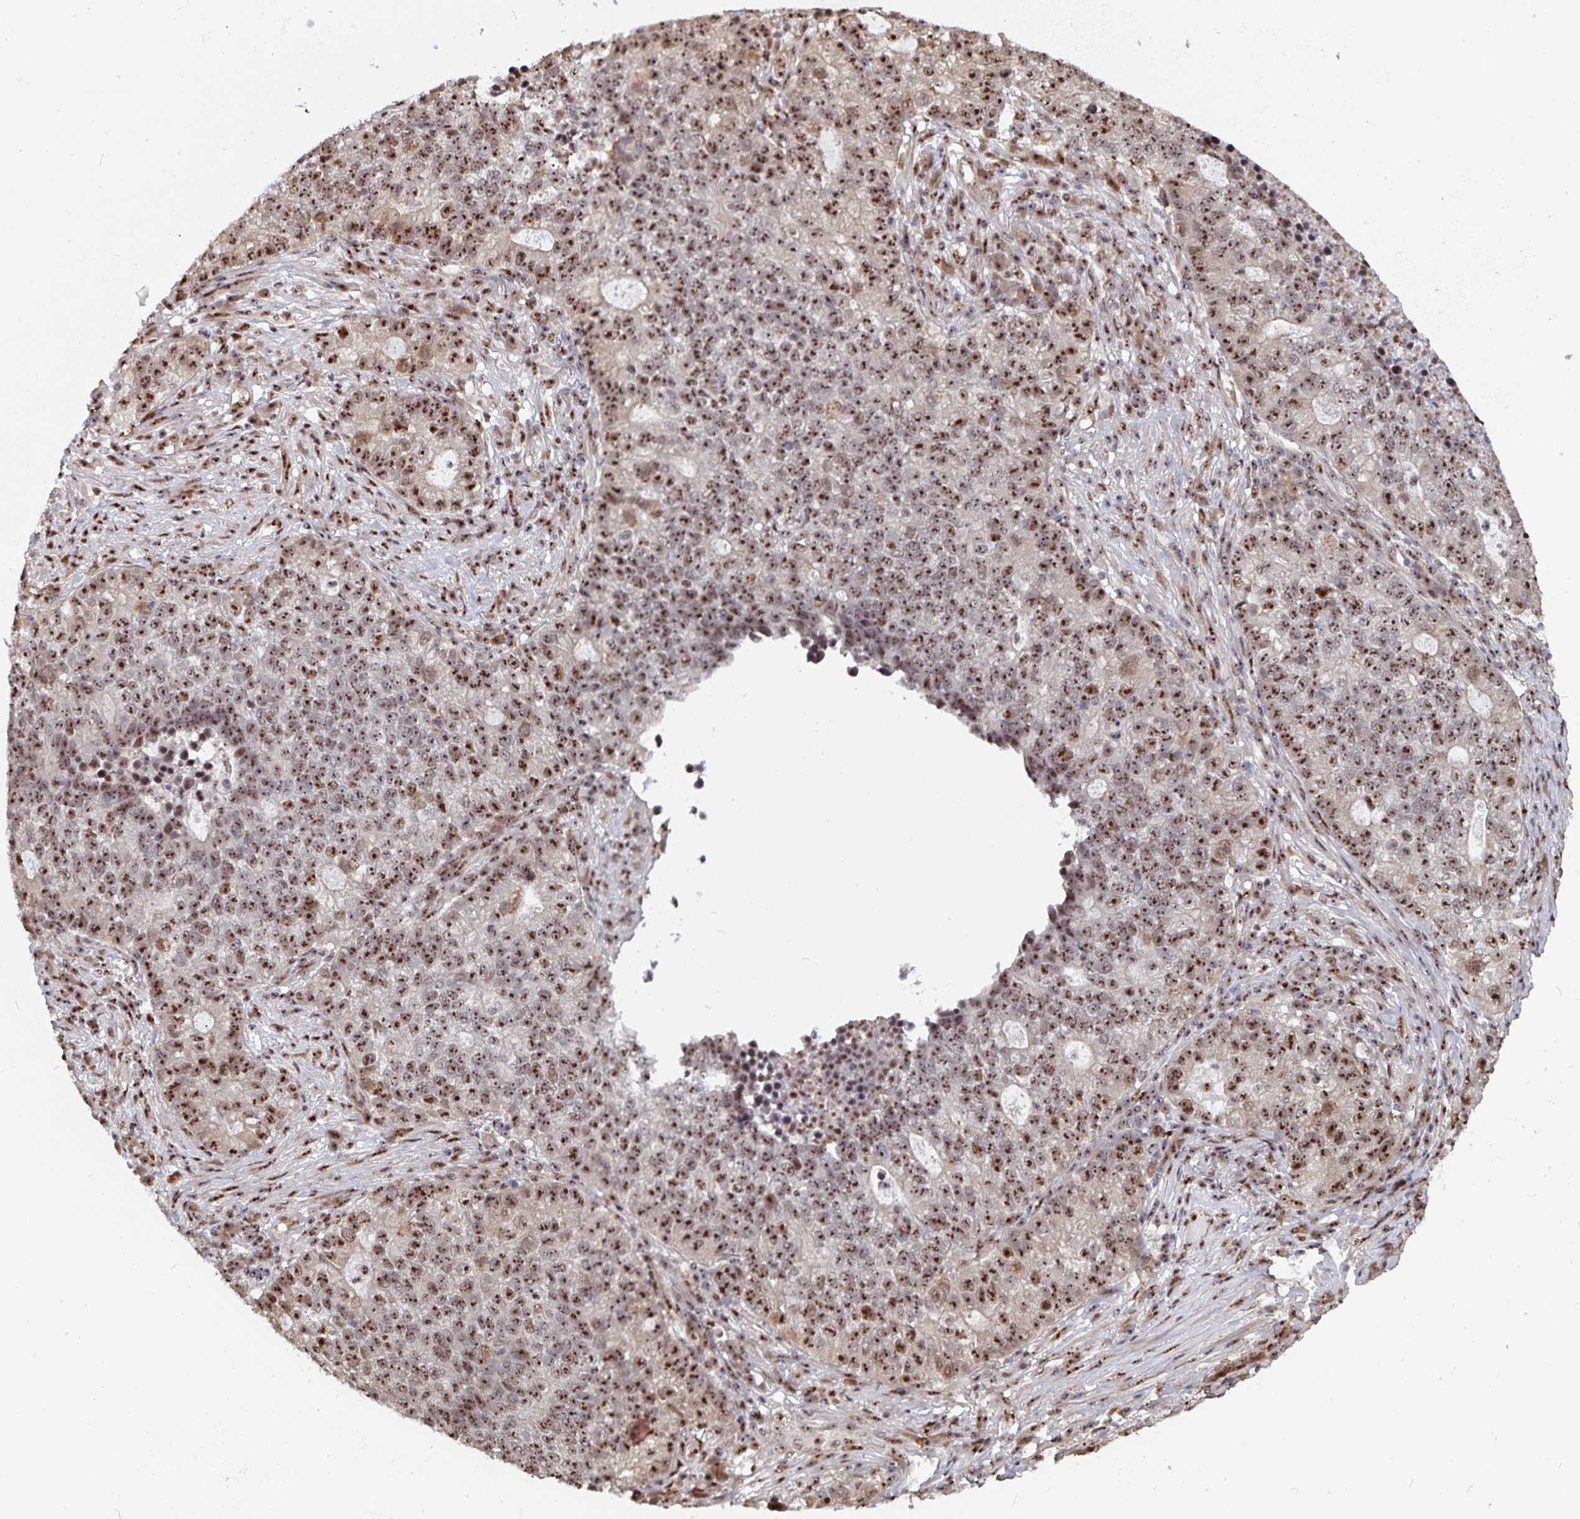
{"staining": {"intensity": "moderate", "quantity": ">75%", "location": "nuclear"}, "tissue": "lung cancer", "cell_type": "Tumor cells", "image_type": "cancer", "snomed": [{"axis": "morphology", "description": "Adenocarcinoma, NOS"}, {"axis": "topography", "description": "Lung"}], "caption": "Protein staining of lung adenocarcinoma tissue displays moderate nuclear expression in about >75% of tumor cells.", "gene": "LAS1L", "patient": {"sex": "male", "age": 57}}